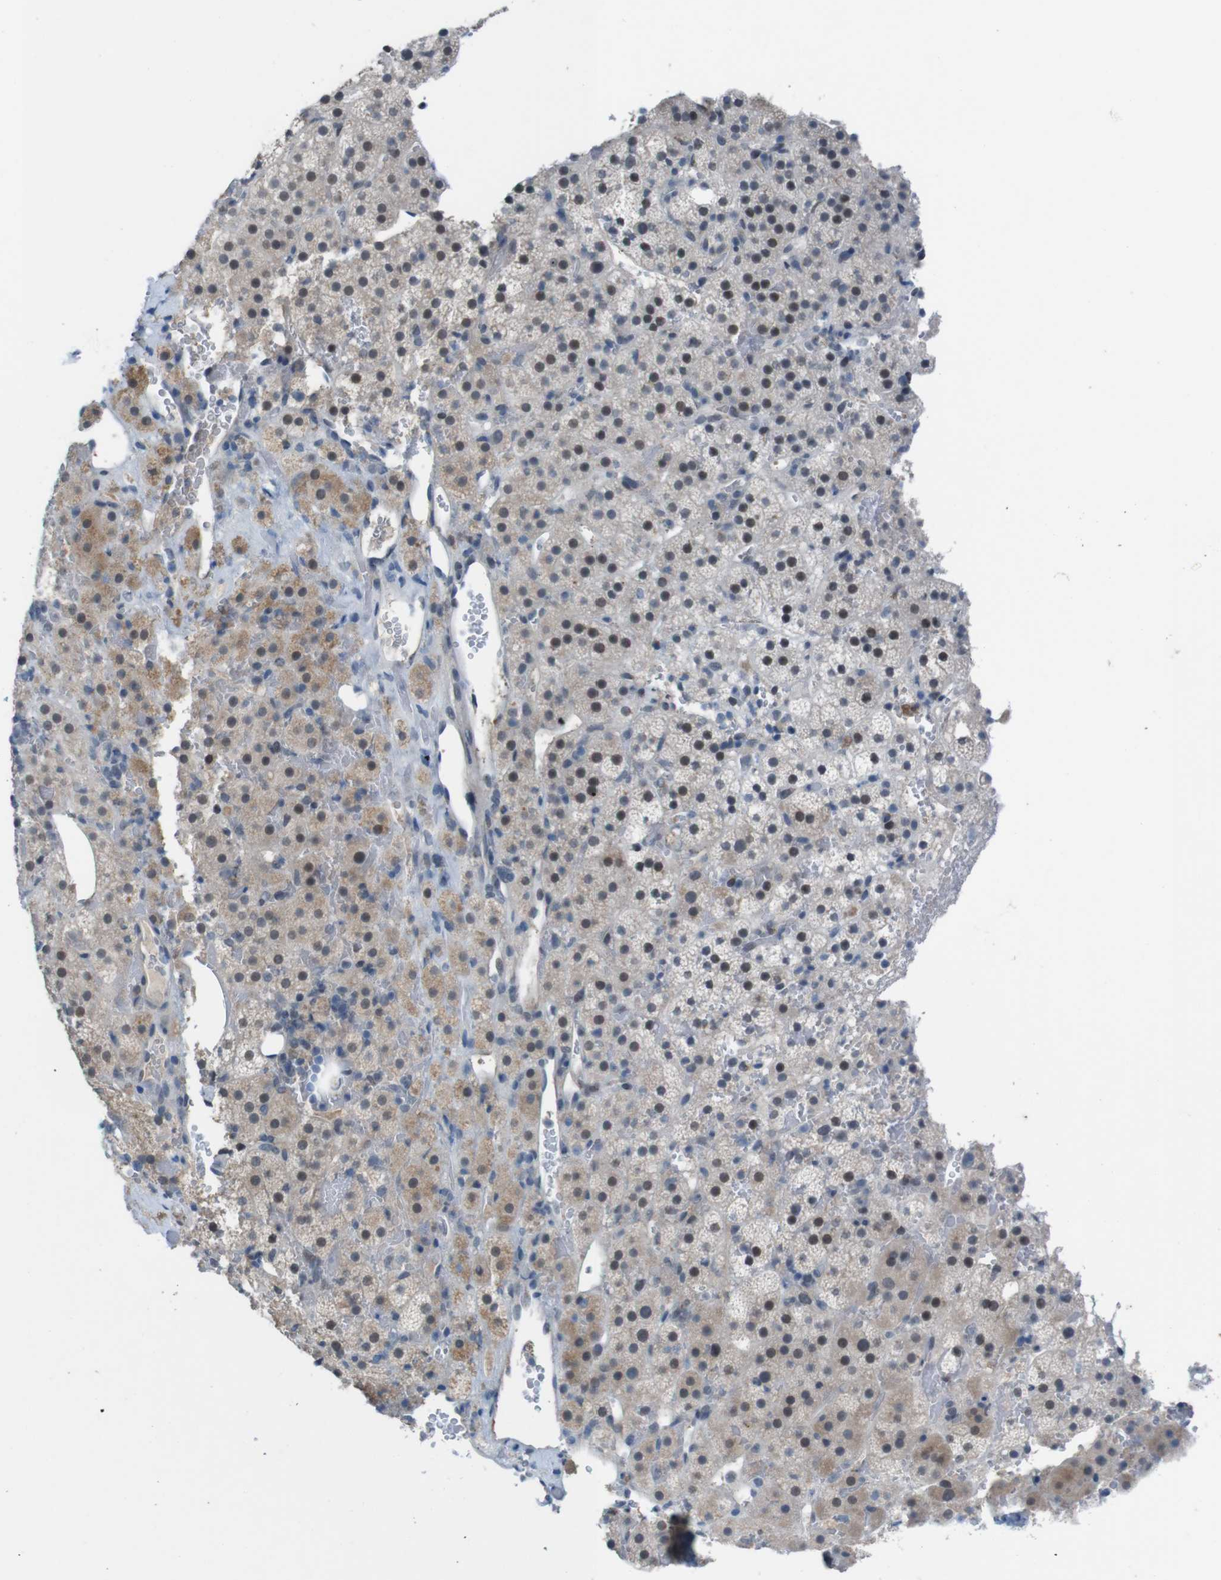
{"staining": {"intensity": "moderate", "quantity": "<25%", "location": "cytoplasmic/membranous,nuclear"}, "tissue": "adrenal gland", "cell_type": "Glandular cells", "image_type": "normal", "snomed": [{"axis": "morphology", "description": "Normal tissue, NOS"}, {"axis": "topography", "description": "Adrenal gland"}], "caption": "IHC micrograph of normal adrenal gland: human adrenal gland stained using IHC demonstrates low levels of moderate protein expression localized specifically in the cytoplasmic/membranous,nuclear of glandular cells, appearing as a cytoplasmic/membranous,nuclear brown color.", "gene": "CDHR2", "patient": {"sex": "female", "age": 59}}